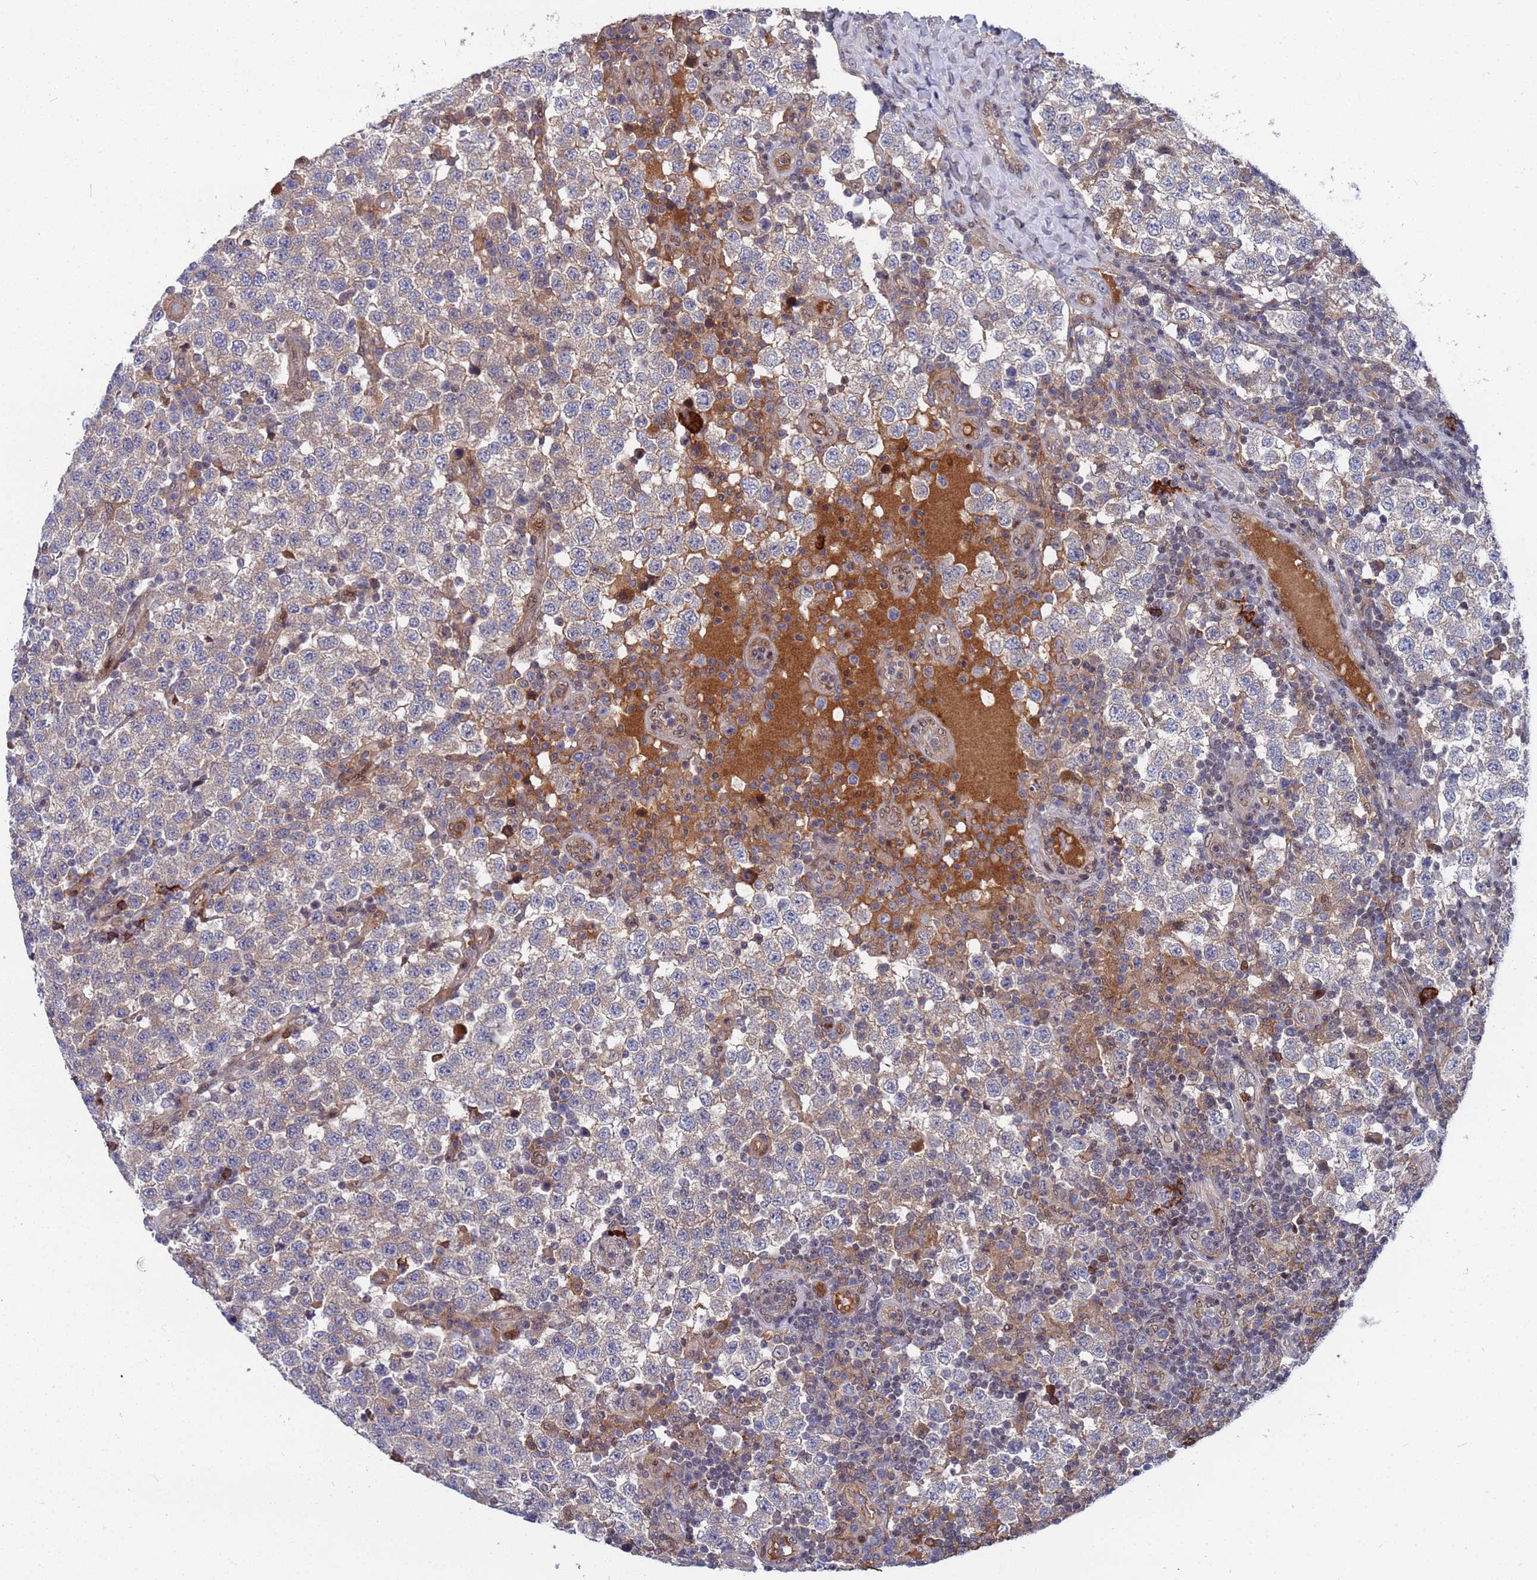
{"staining": {"intensity": "negative", "quantity": "none", "location": "none"}, "tissue": "testis cancer", "cell_type": "Tumor cells", "image_type": "cancer", "snomed": [{"axis": "morphology", "description": "Seminoma, NOS"}, {"axis": "topography", "description": "Testis"}], "caption": "This is an IHC micrograph of seminoma (testis). There is no expression in tumor cells.", "gene": "TMBIM6", "patient": {"sex": "male", "age": 34}}